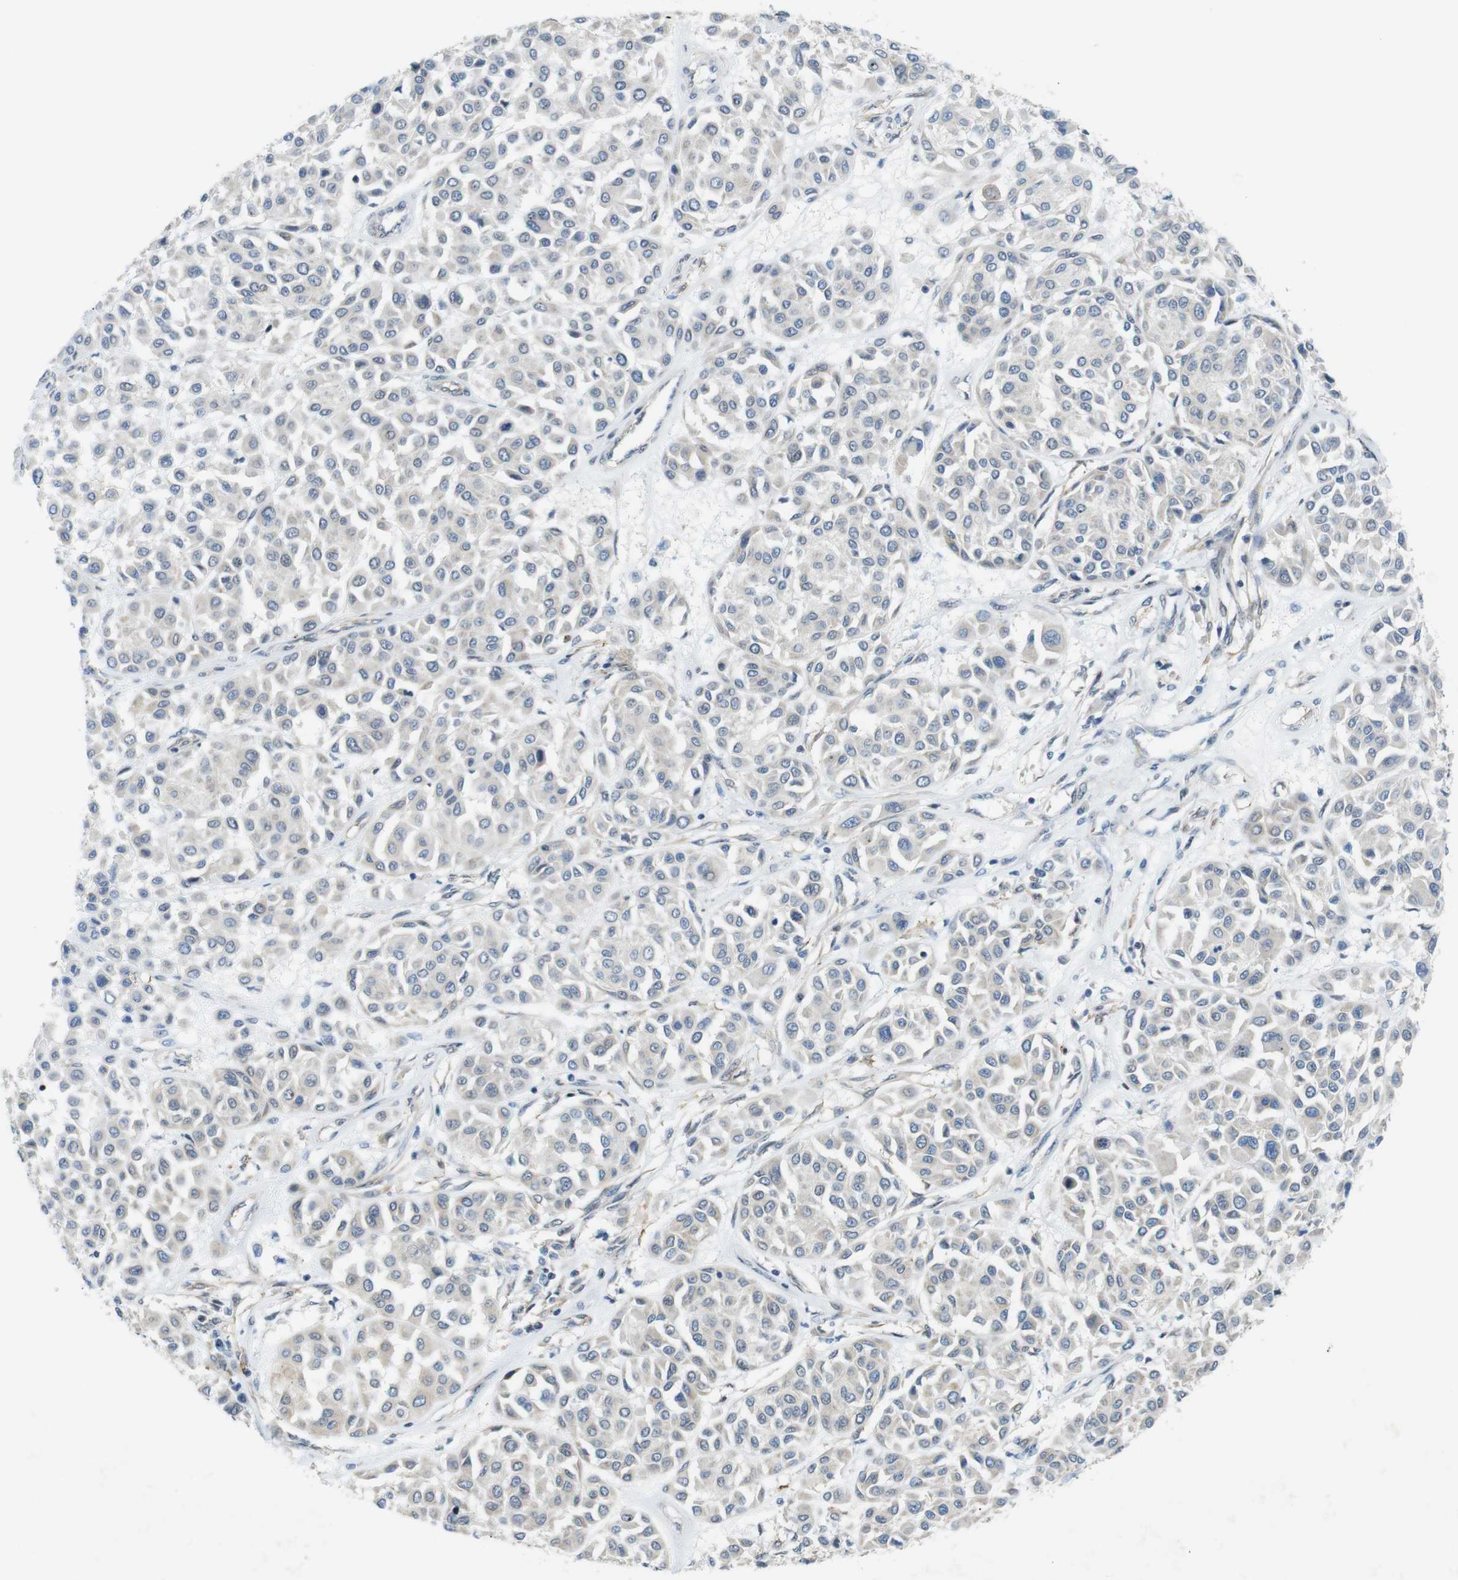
{"staining": {"intensity": "negative", "quantity": "none", "location": "none"}, "tissue": "melanoma", "cell_type": "Tumor cells", "image_type": "cancer", "snomed": [{"axis": "morphology", "description": "Malignant melanoma, Metastatic site"}, {"axis": "topography", "description": "Soft tissue"}], "caption": "An immunohistochemistry image of malignant melanoma (metastatic site) is shown. There is no staining in tumor cells of malignant melanoma (metastatic site). The staining is performed using DAB brown chromogen with nuclei counter-stained in using hematoxylin.", "gene": "TJP3", "patient": {"sex": "male", "age": 41}}